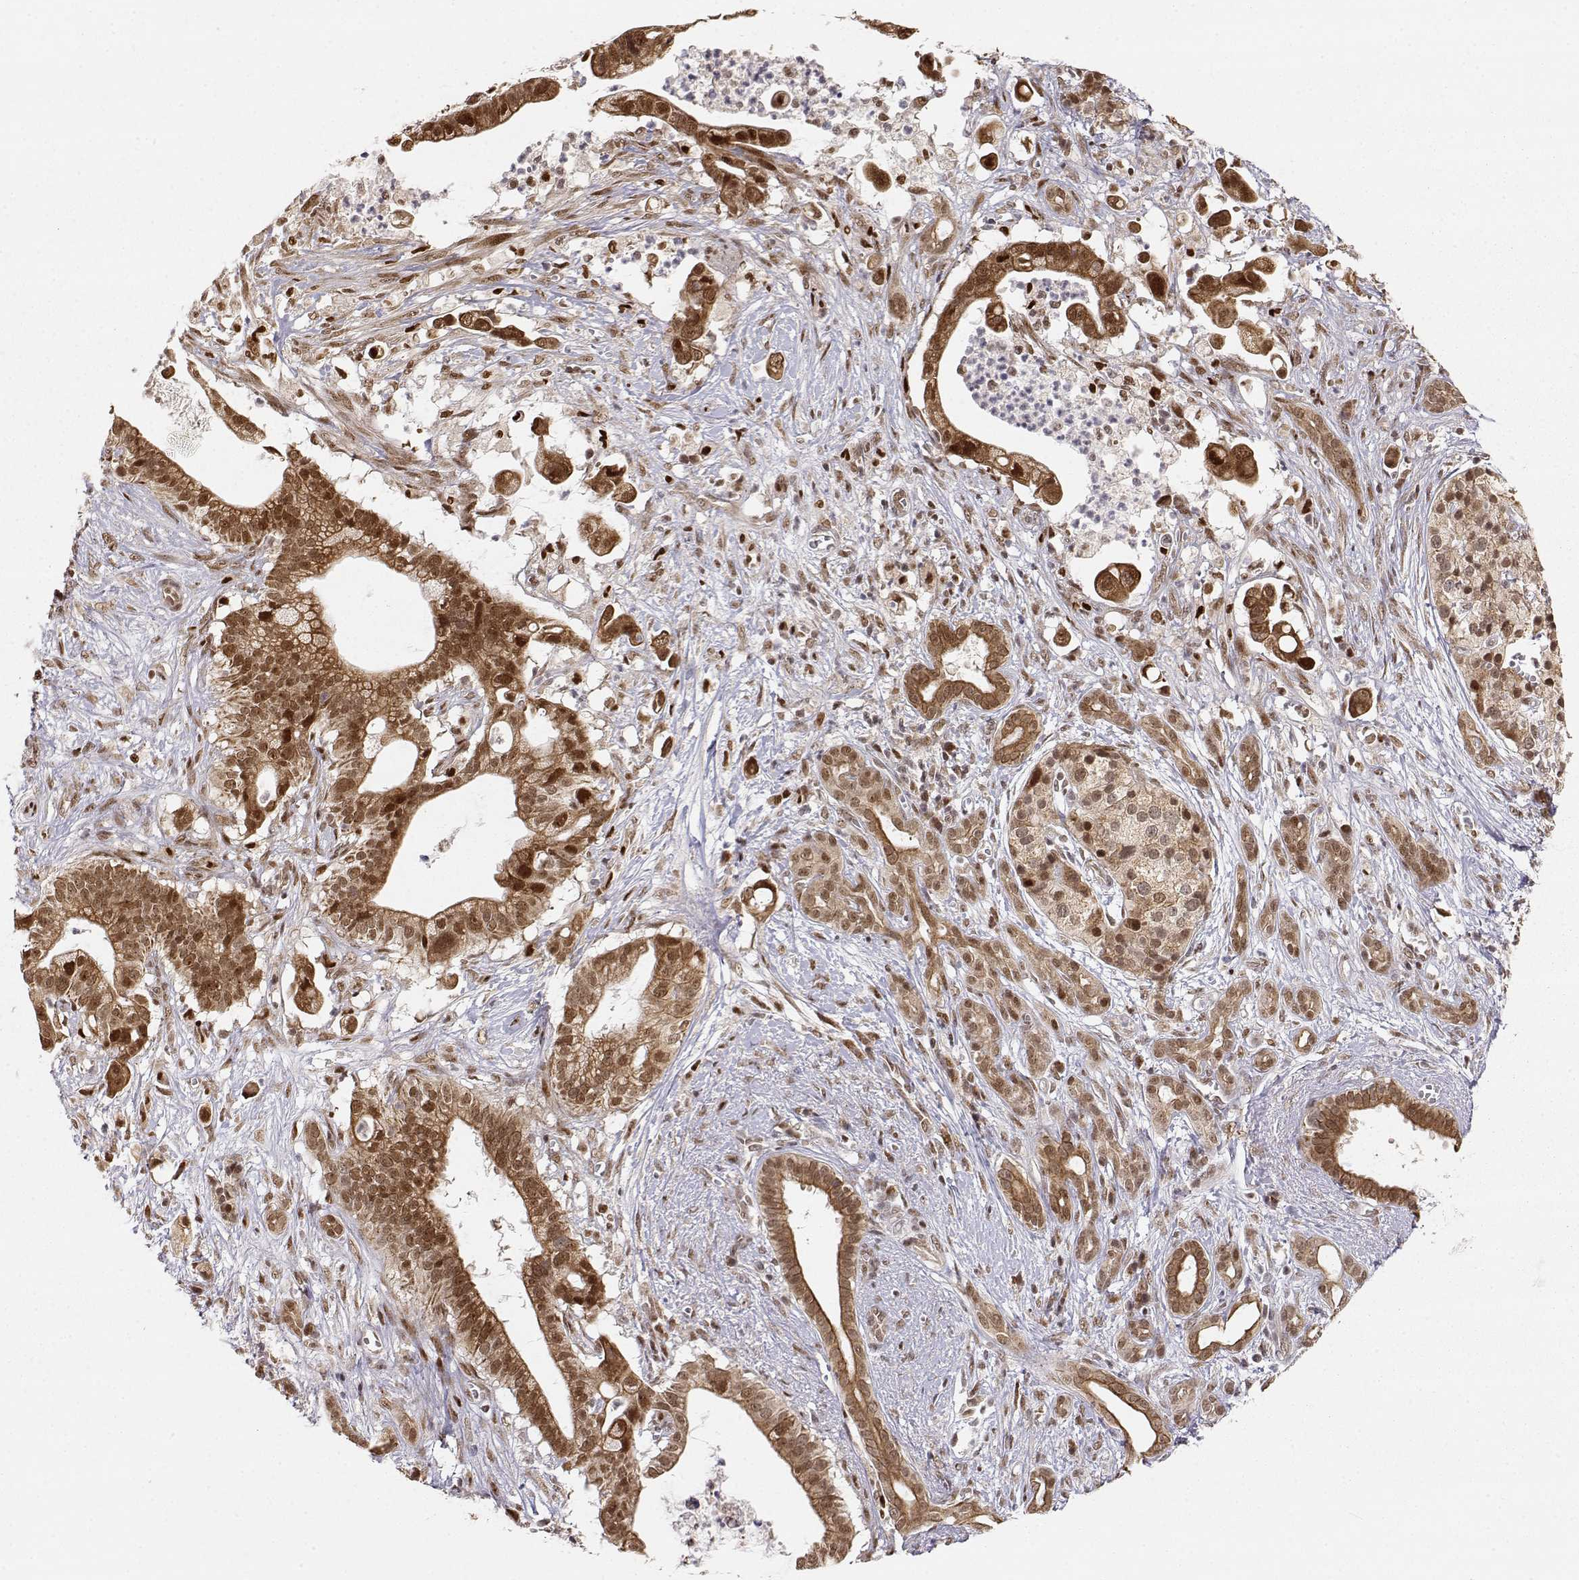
{"staining": {"intensity": "strong", "quantity": ">75%", "location": "cytoplasmic/membranous,nuclear"}, "tissue": "pancreatic cancer", "cell_type": "Tumor cells", "image_type": "cancer", "snomed": [{"axis": "morphology", "description": "Adenocarcinoma, NOS"}, {"axis": "topography", "description": "Pancreas"}], "caption": "A micrograph of human adenocarcinoma (pancreatic) stained for a protein demonstrates strong cytoplasmic/membranous and nuclear brown staining in tumor cells. (DAB (3,3'-diaminobenzidine) IHC with brightfield microscopy, high magnification).", "gene": "BRCA1", "patient": {"sex": "male", "age": 61}}